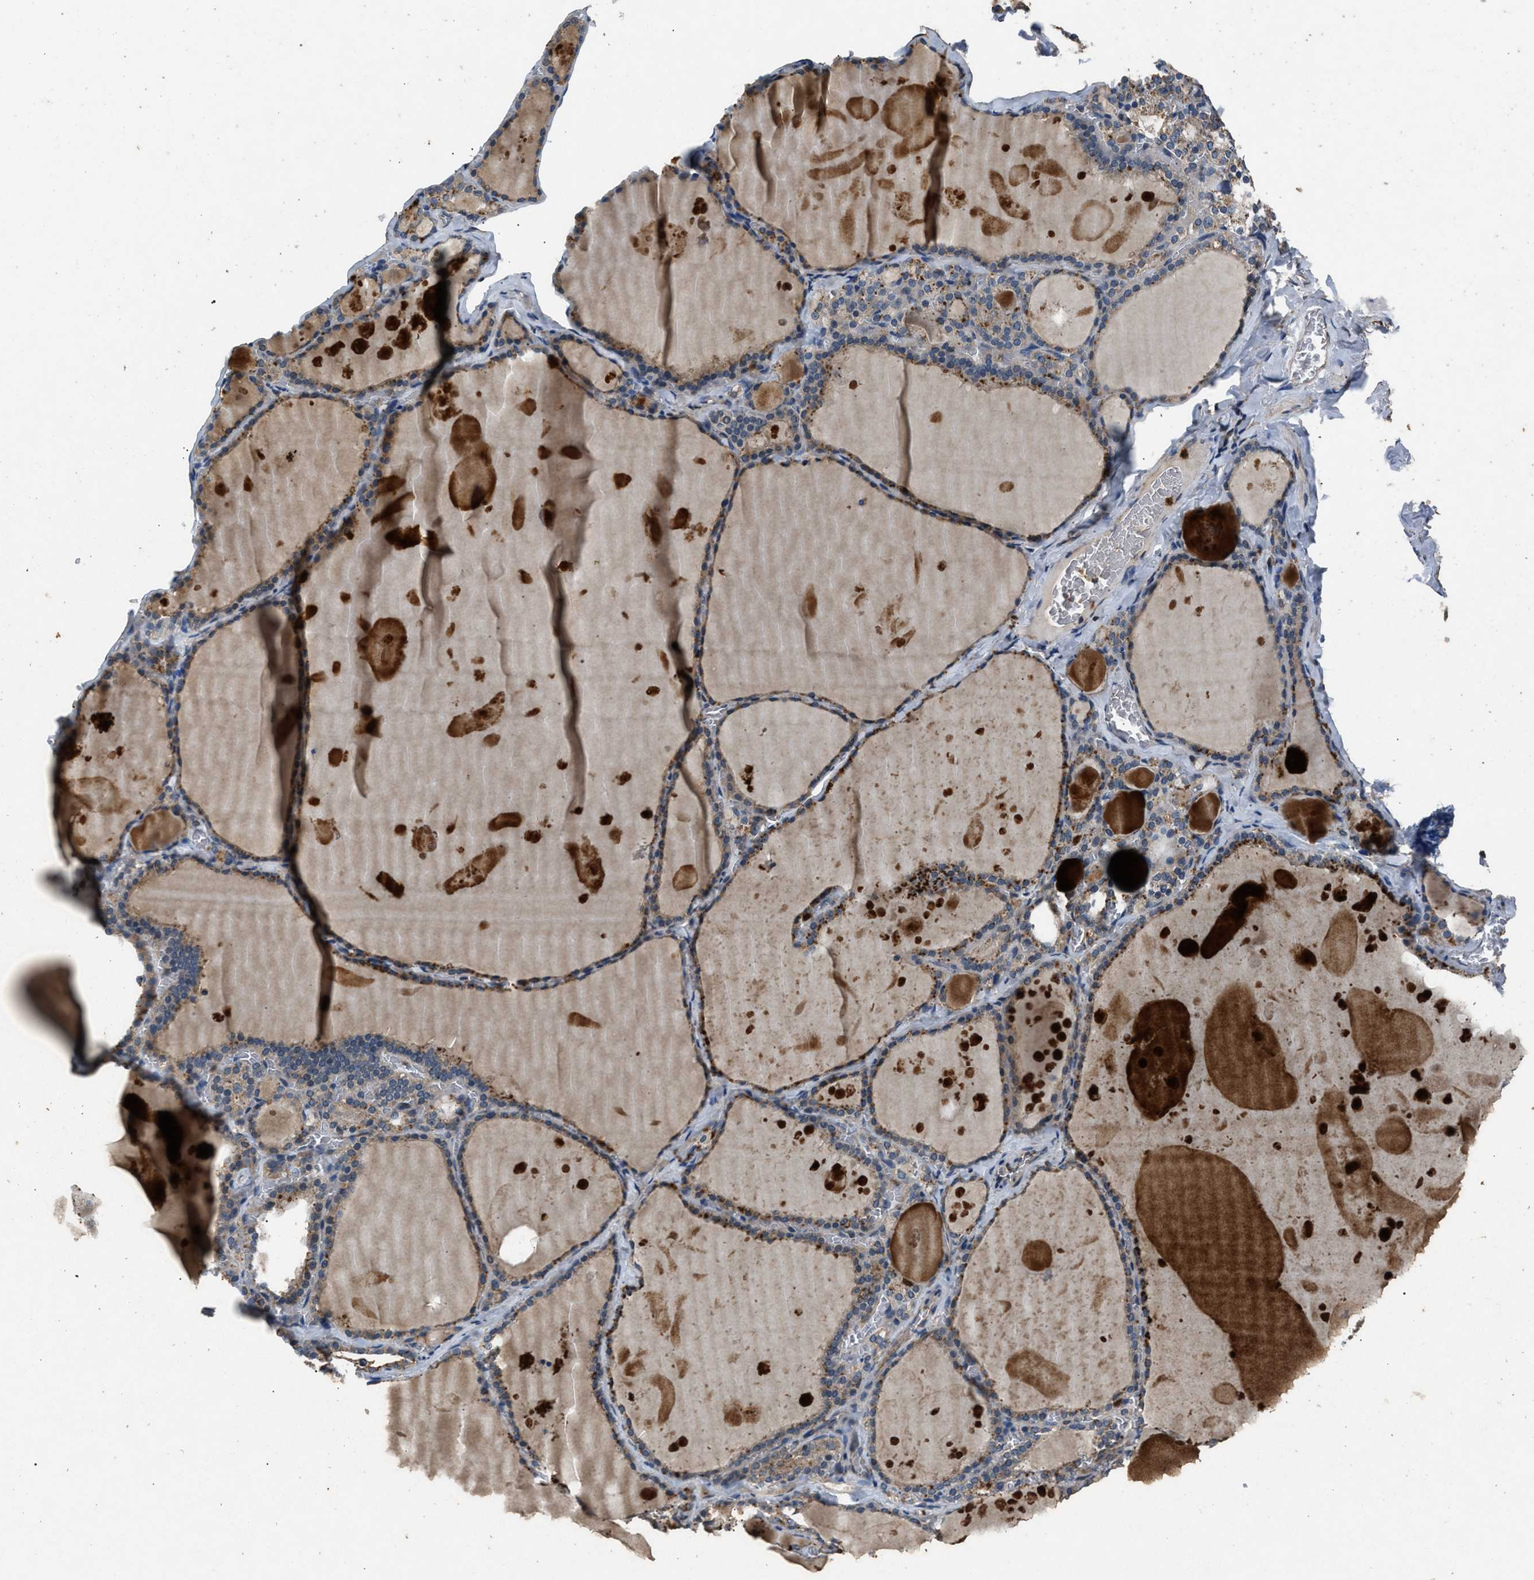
{"staining": {"intensity": "moderate", "quantity": "25%-75%", "location": "cytoplasmic/membranous"}, "tissue": "thyroid gland", "cell_type": "Glandular cells", "image_type": "normal", "snomed": [{"axis": "morphology", "description": "Normal tissue, NOS"}, {"axis": "topography", "description": "Thyroid gland"}], "caption": "IHC staining of benign thyroid gland, which reveals medium levels of moderate cytoplasmic/membranous positivity in about 25%-75% of glandular cells indicating moderate cytoplasmic/membranous protein staining. The staining was performed using DAB (brown) for protein detection and nuclei were counterstained in hematoxylin (blue).", "gene": "PPID", "patient": {"sex": "male", "age": 56}}